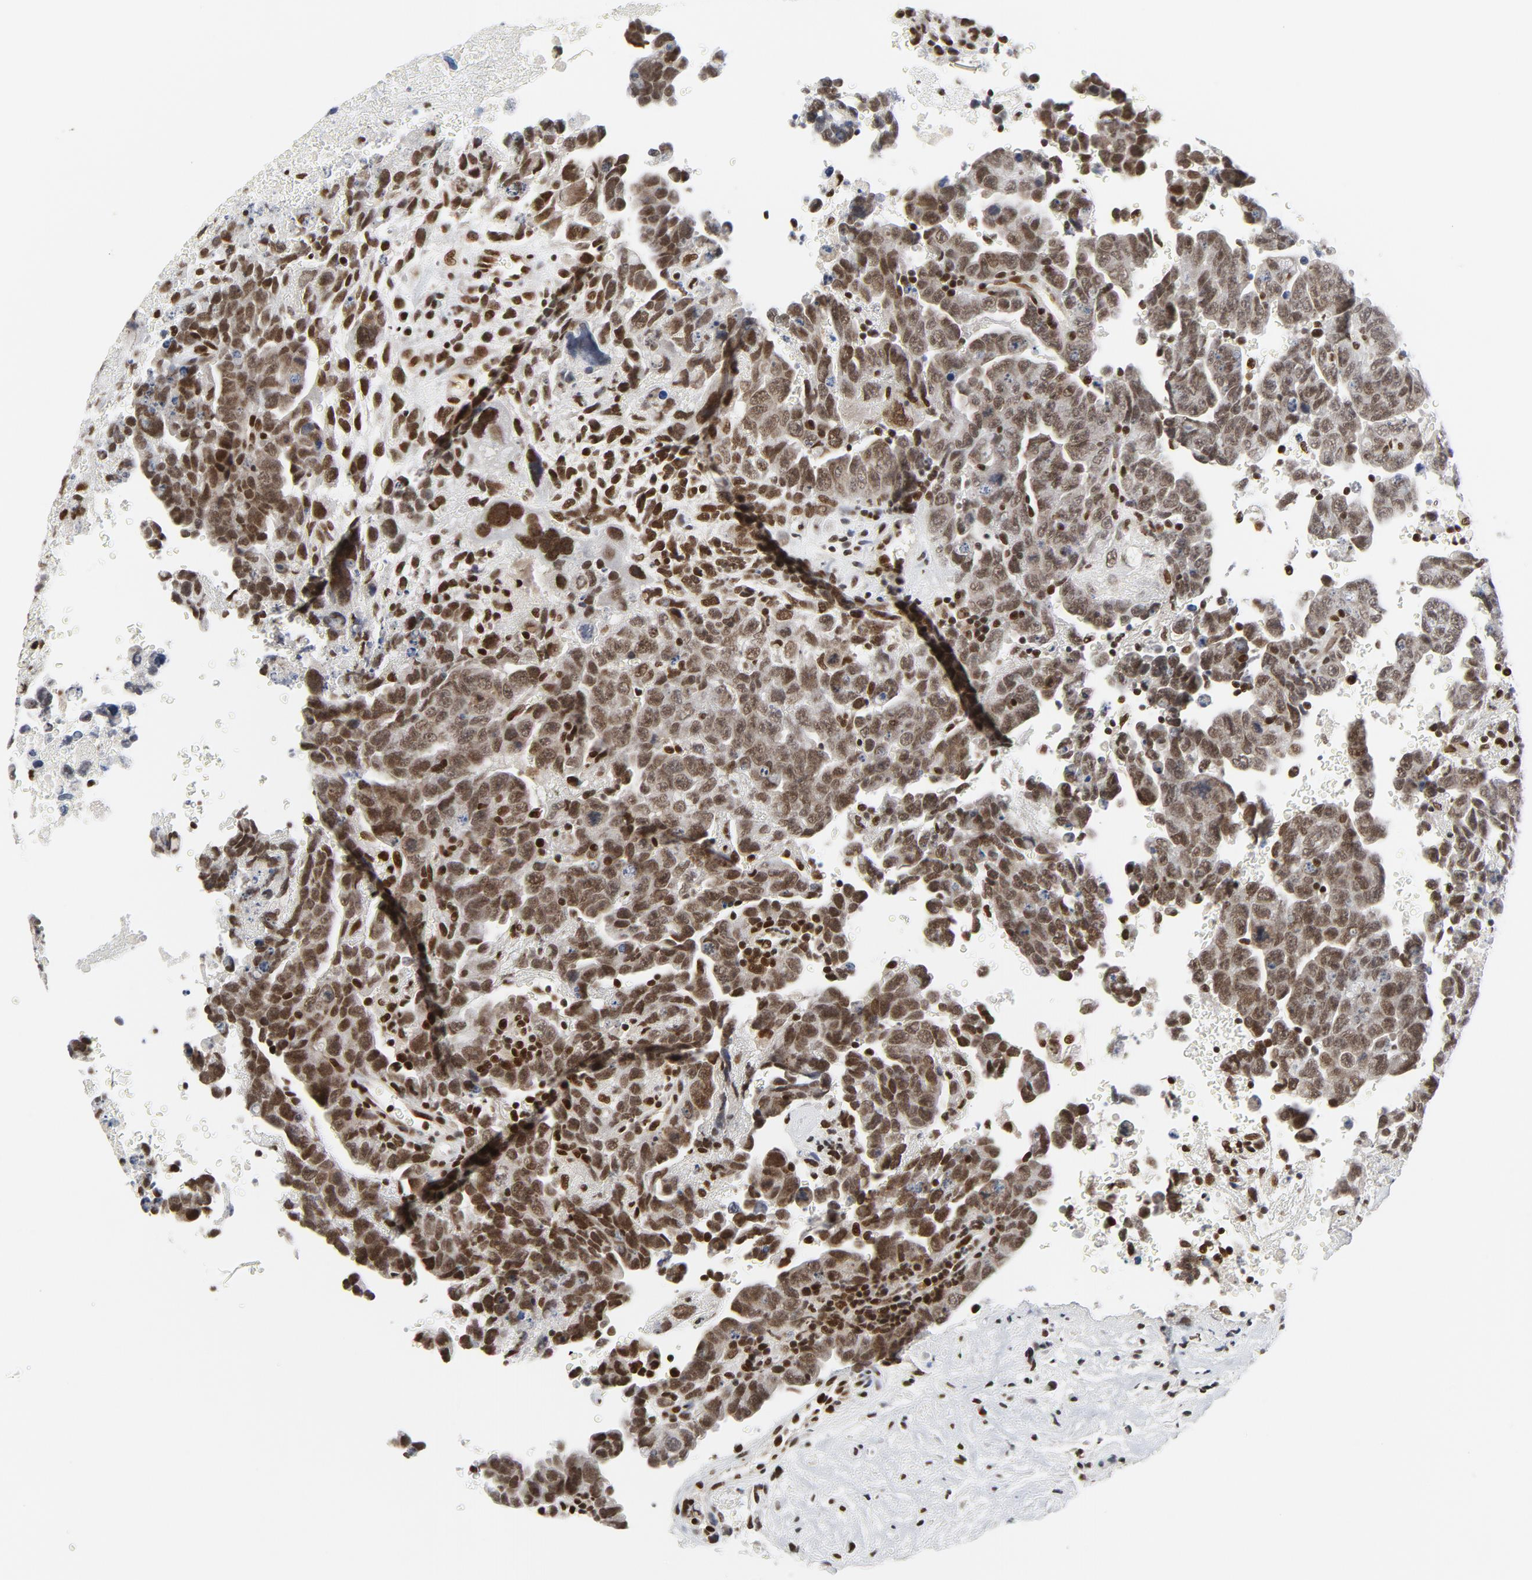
{"staining": {"intensity": "moderate", "quantity": ">75%", "location": "nuclear"}, "tissue": "testis cancer", "cell_type": "Tumor cells", "image_type": "cancer", "snomed": [{"axis": "morphology", "description": "Carcinoma, Embryonal, NOS"}, {"axis": "topography", "description": "Testis"}], "caption": "The immunohistochemical stain highlights moderate nuclear expression in tumor cells of testis cancer tissue. (brown staining indicates protein expression, while blue staining denotes nuclei).", "gene": "ERCC1", "patient": {"sex": "male", "age": 28}}